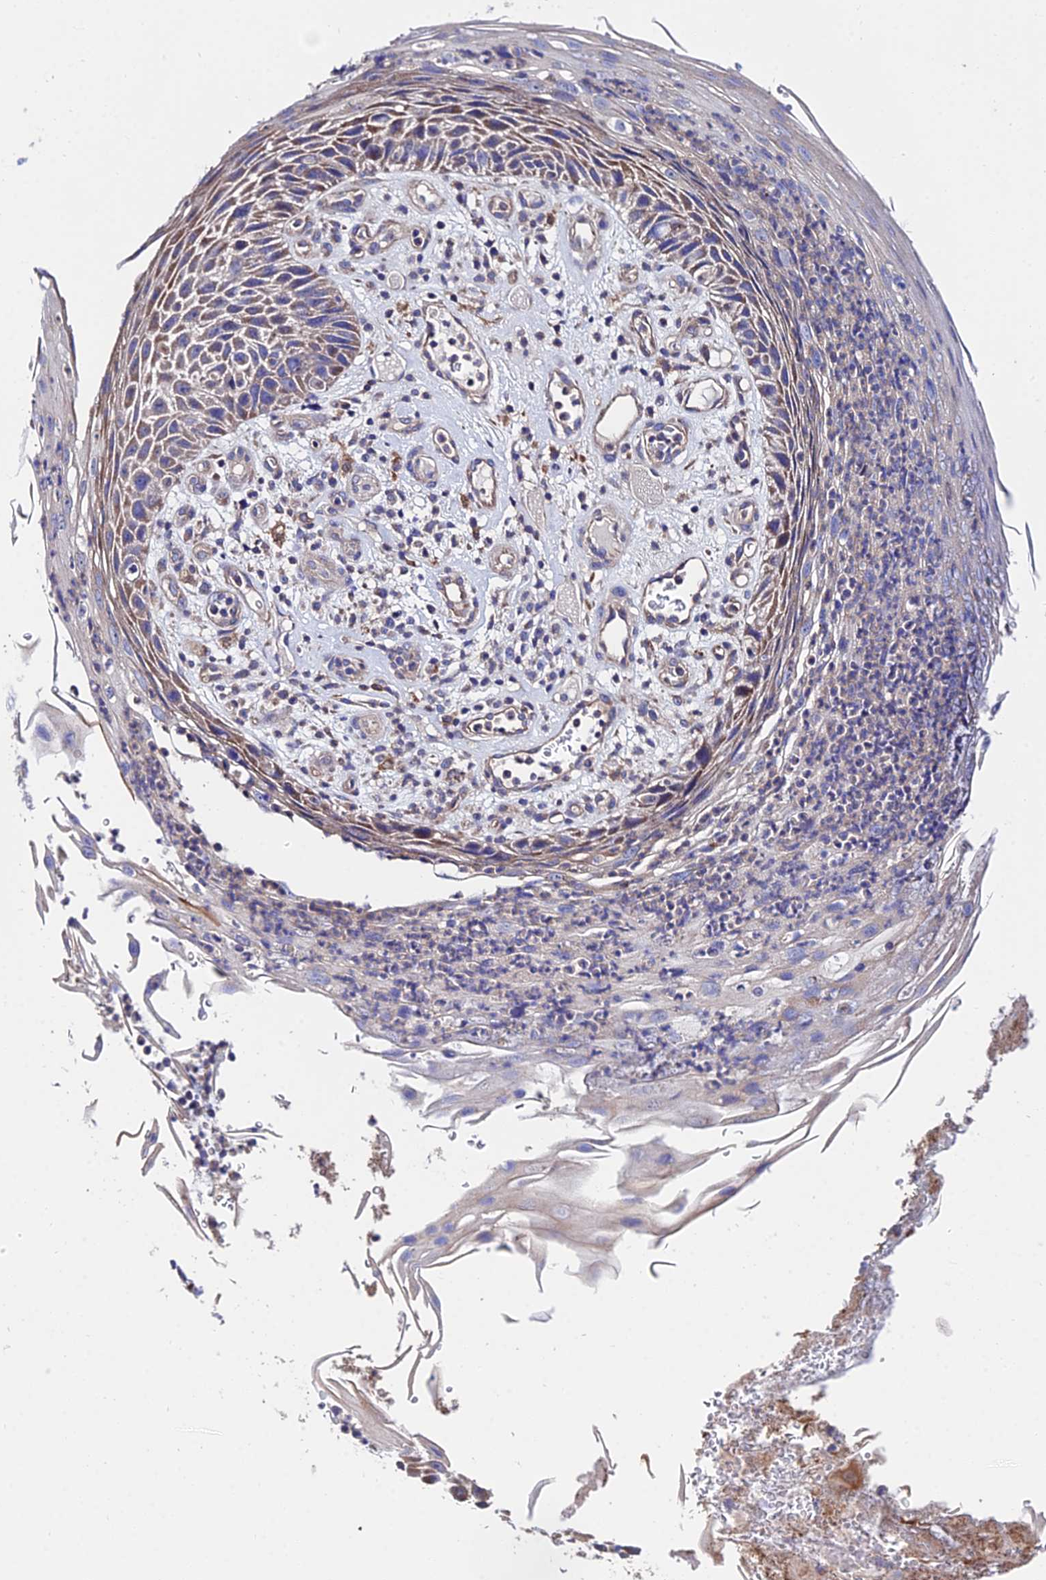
{"staining": {"intensity": "moderate", "quantity": "25%-75%", "location": "cytoplasmic/membranous"}, "tissue": "skin cancer", "cell_type": "Tumor cells", "image_type": "cancer", "snomed": [{"axis": "morphology", "description": "Squamous cell carcinoma, NOS"}, {"axis": "topography", "description": "Skin"}], "caption": "Skin squamous cell carcinoma stained for a protein (brown) reveals moderate cytoplasmic/membranous positive staining in approximately 25%-75% of tumor cells.", "gene": "CDC37L1", "patient": {"sex": "female", "age": 88}}